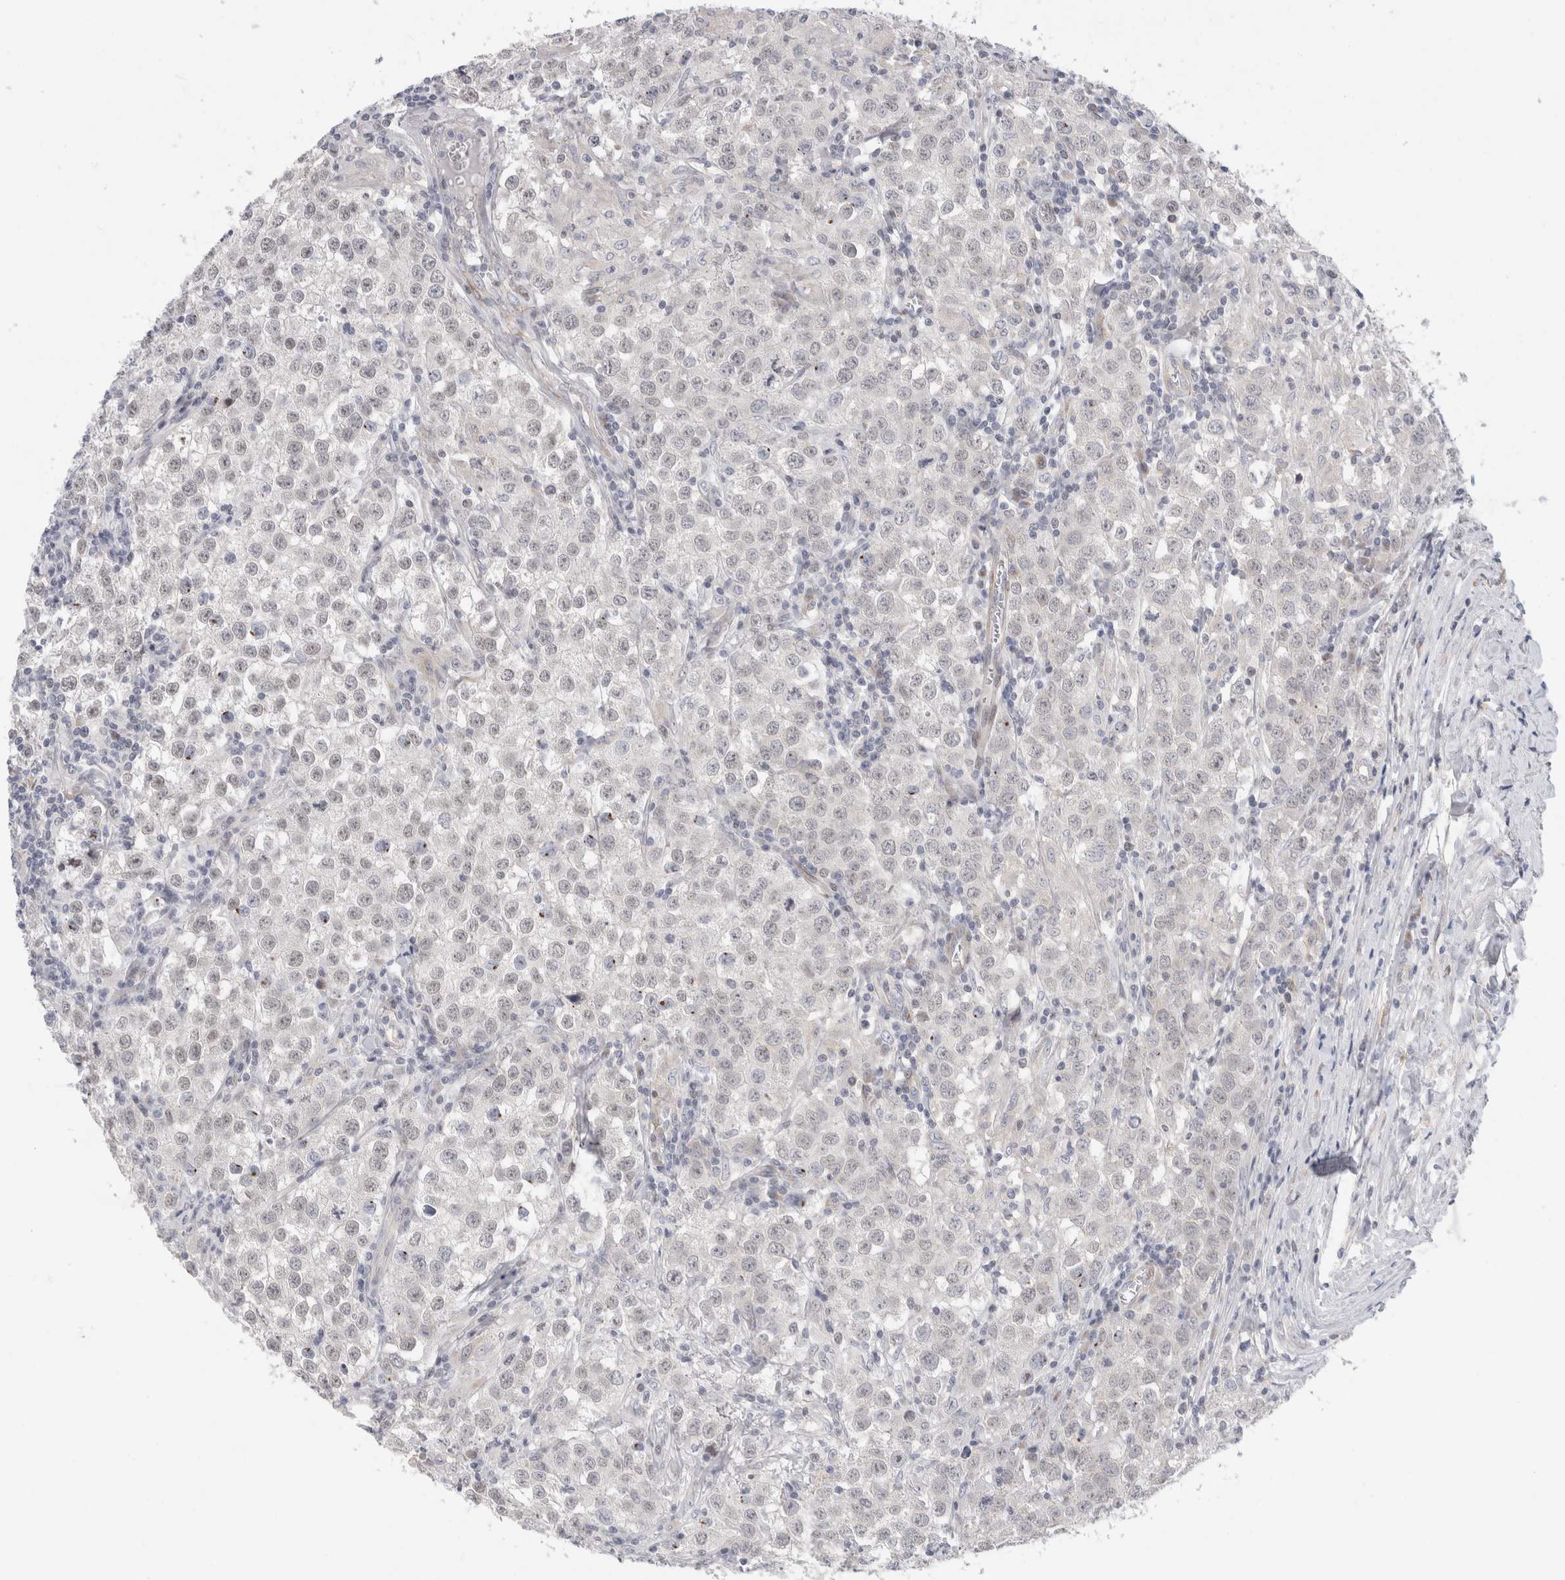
{"staining": {"intensity": "negative", "quantity": "none", "location": "none"}, "tissue": "testis cancer", "cell_type": "Tumor cells", "image_type": "cancer", "snomed": [{"axis": "morphology", "description": "Seminoma, NOS"}, {"axis": "morphology", "description": "Carcinoma, Embryonal, NOS"}, {"axis": "topography", "description": "Testis"}], "caption": "Immunohistochemistry micrograph of embryonal carcinoma (testis) stained for a protein (brown), which shows no expression in tumor cells.", "gene": "SYTL5", "patient": {"sex": "male", "age": 43}}